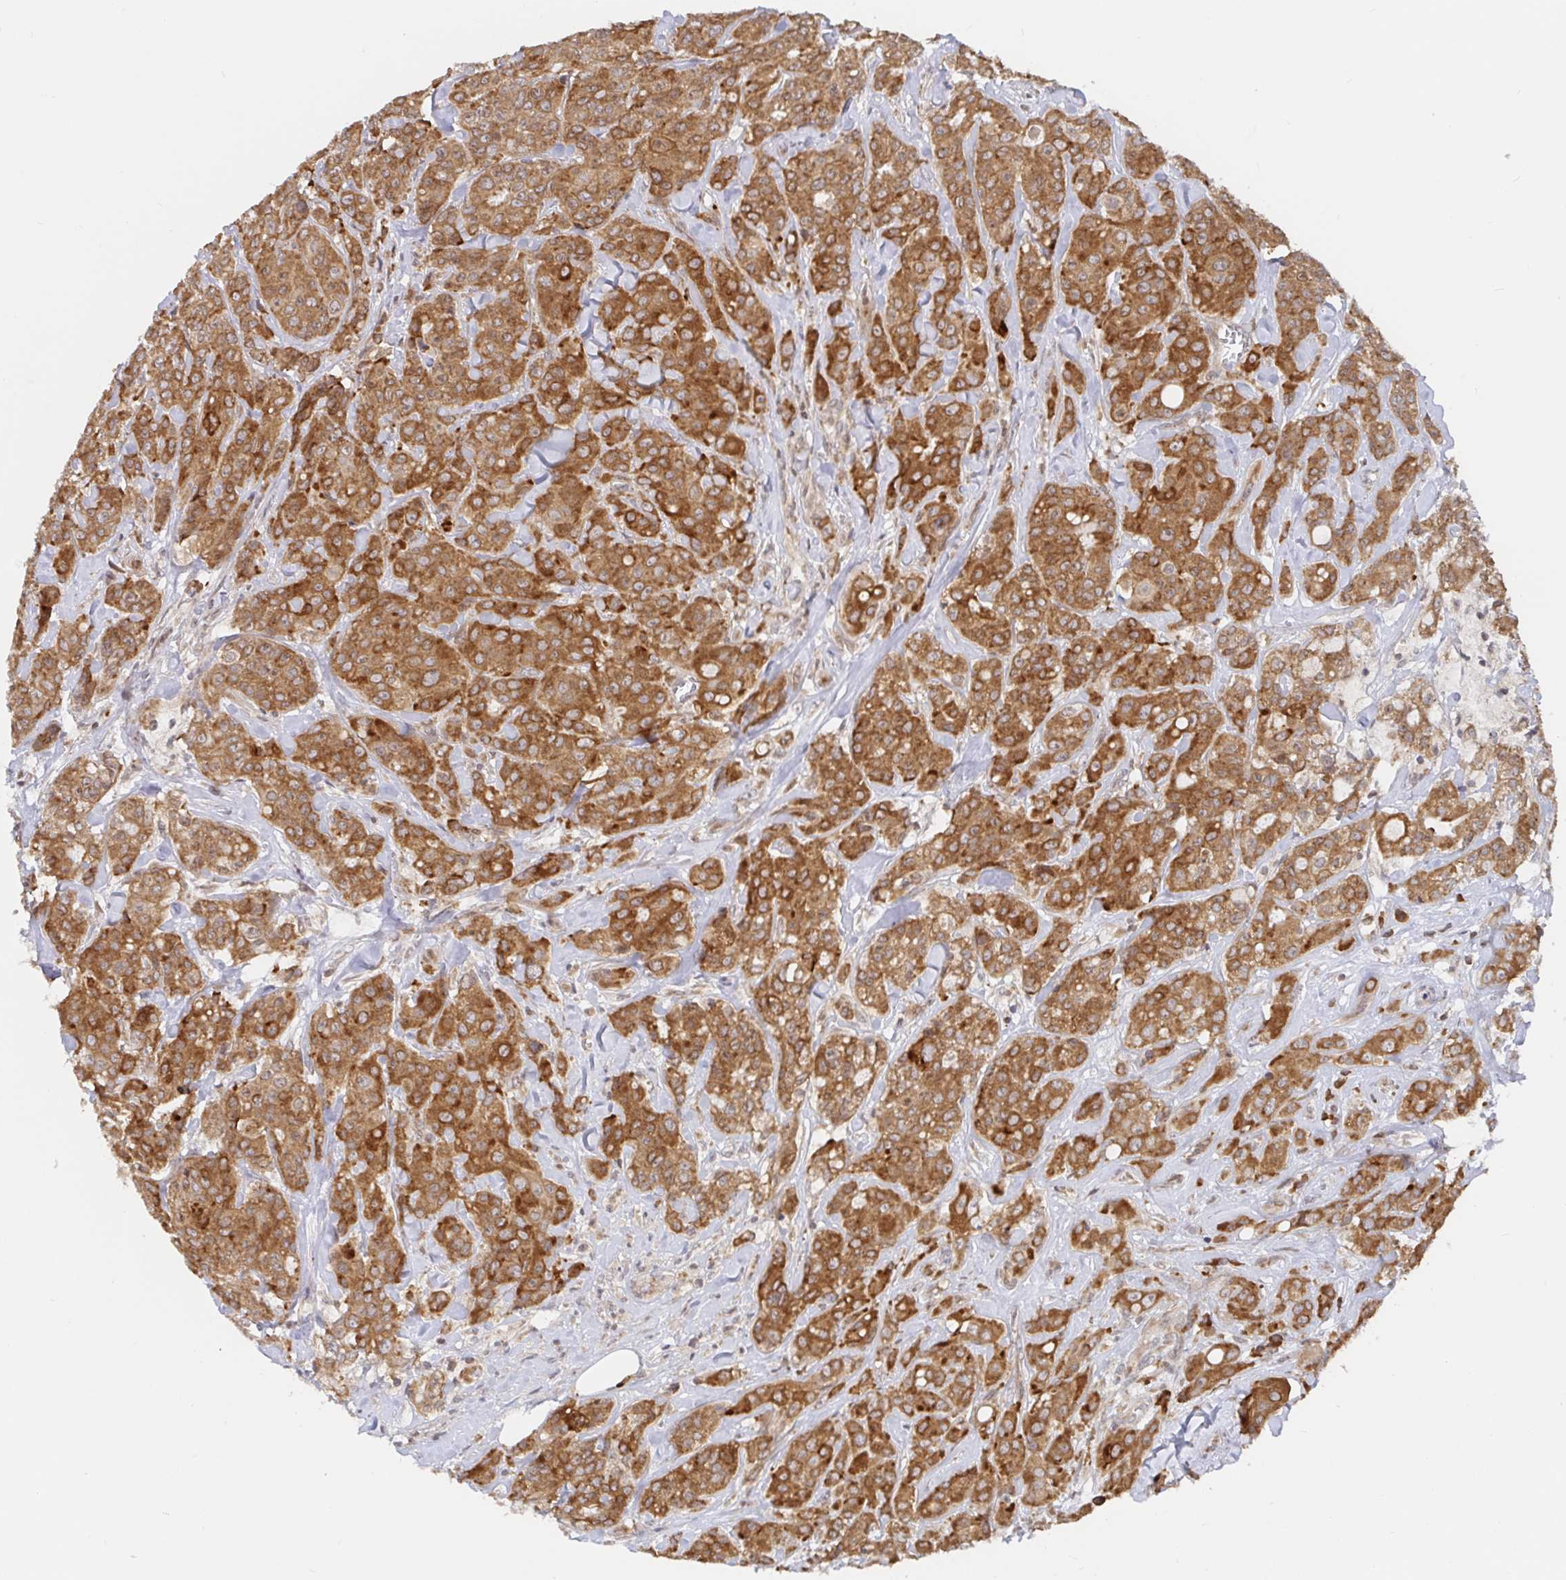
{"staining": {"intensity": "strong", "quantity": ">75%", "location": "cytoplasmic/membranous"}, "tissue": "breast cancer", "cell_type": "Tumor cells", "image_type": "cancer", "snomed": [{"axis": "morphology", "description": "Normal tissue, NOS"}, {"axis": "morphology", "description": "Duct carcinoma"}, {"axis": "topography", "description": "Breast"}], "caption": "Immunohistochemistry (IHC) staining of breast cancer (intraductal carcinoma), which reveals high levels of strong cytoplasmic/membranous positivity in approximately >75% of tumor cells indicating strong cytoplasmic/membranous protein positivity. The staining was performed using DAB (brown) for protein detection and nuclei were counterstained in hematoxylin (blue).", "gene": "ALG1", "patient": {"sex": "female", "age": 43}}